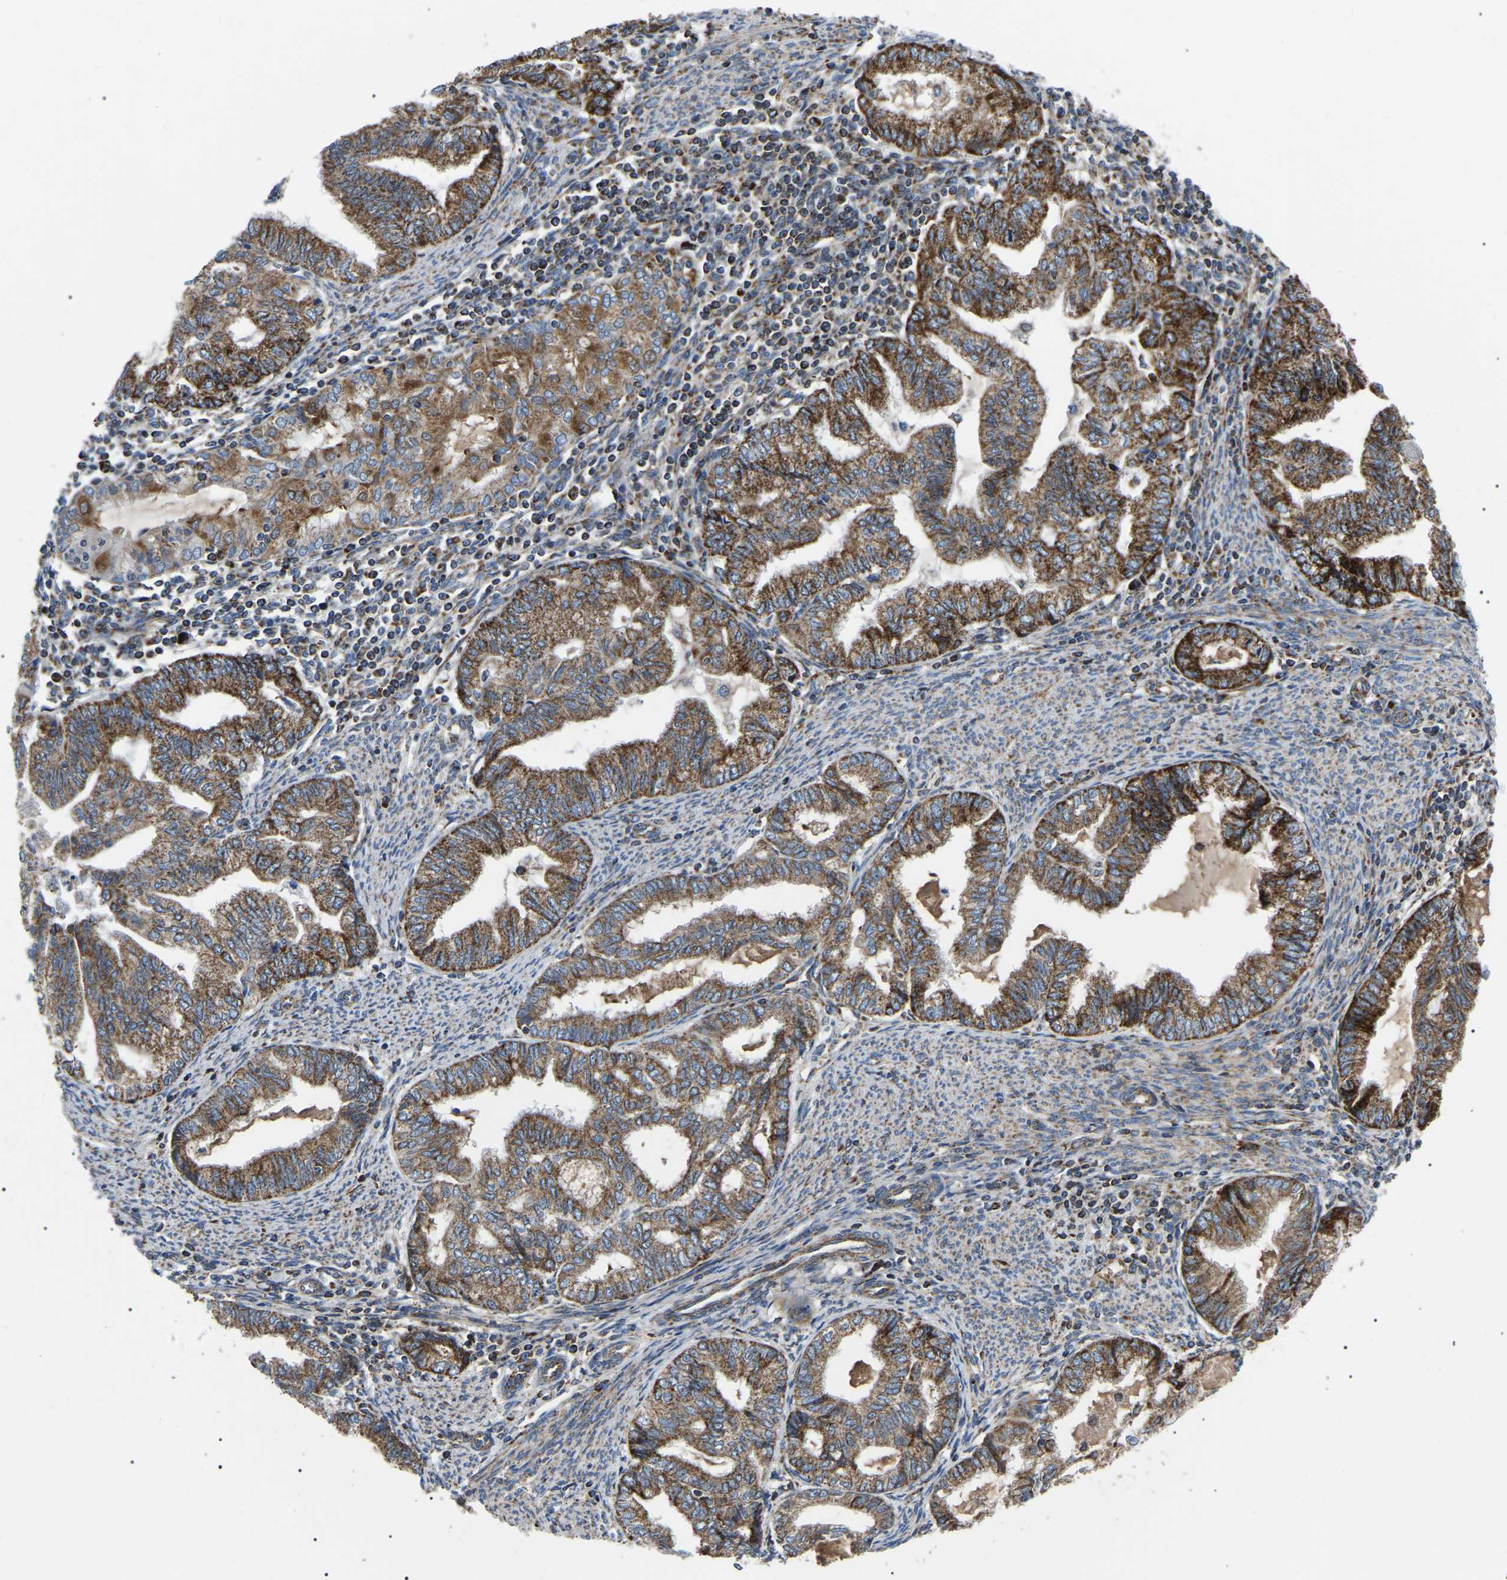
{"staining": {"intensity": "strong", "quantity": ">75%", "location": "cytoplasmic/membranous"}, "tissue": "endometrial cancer", "cell_type": "Tumor cells", "image_type": "cancer", "snomed": [{"axis": "morphology", "description": "Adenocarcinoma, NOS"}, {"axis": "topography", "description": "Endometrium"}], "caption": "This photomicrograph reveals immunohistochemistry staining of endometrial cancer, with high strong cytoplasmic/membranous expression in about >75% of tumor cells.", "gene": "PPM1E", "patient": {"sex": "female", "age": 79}}